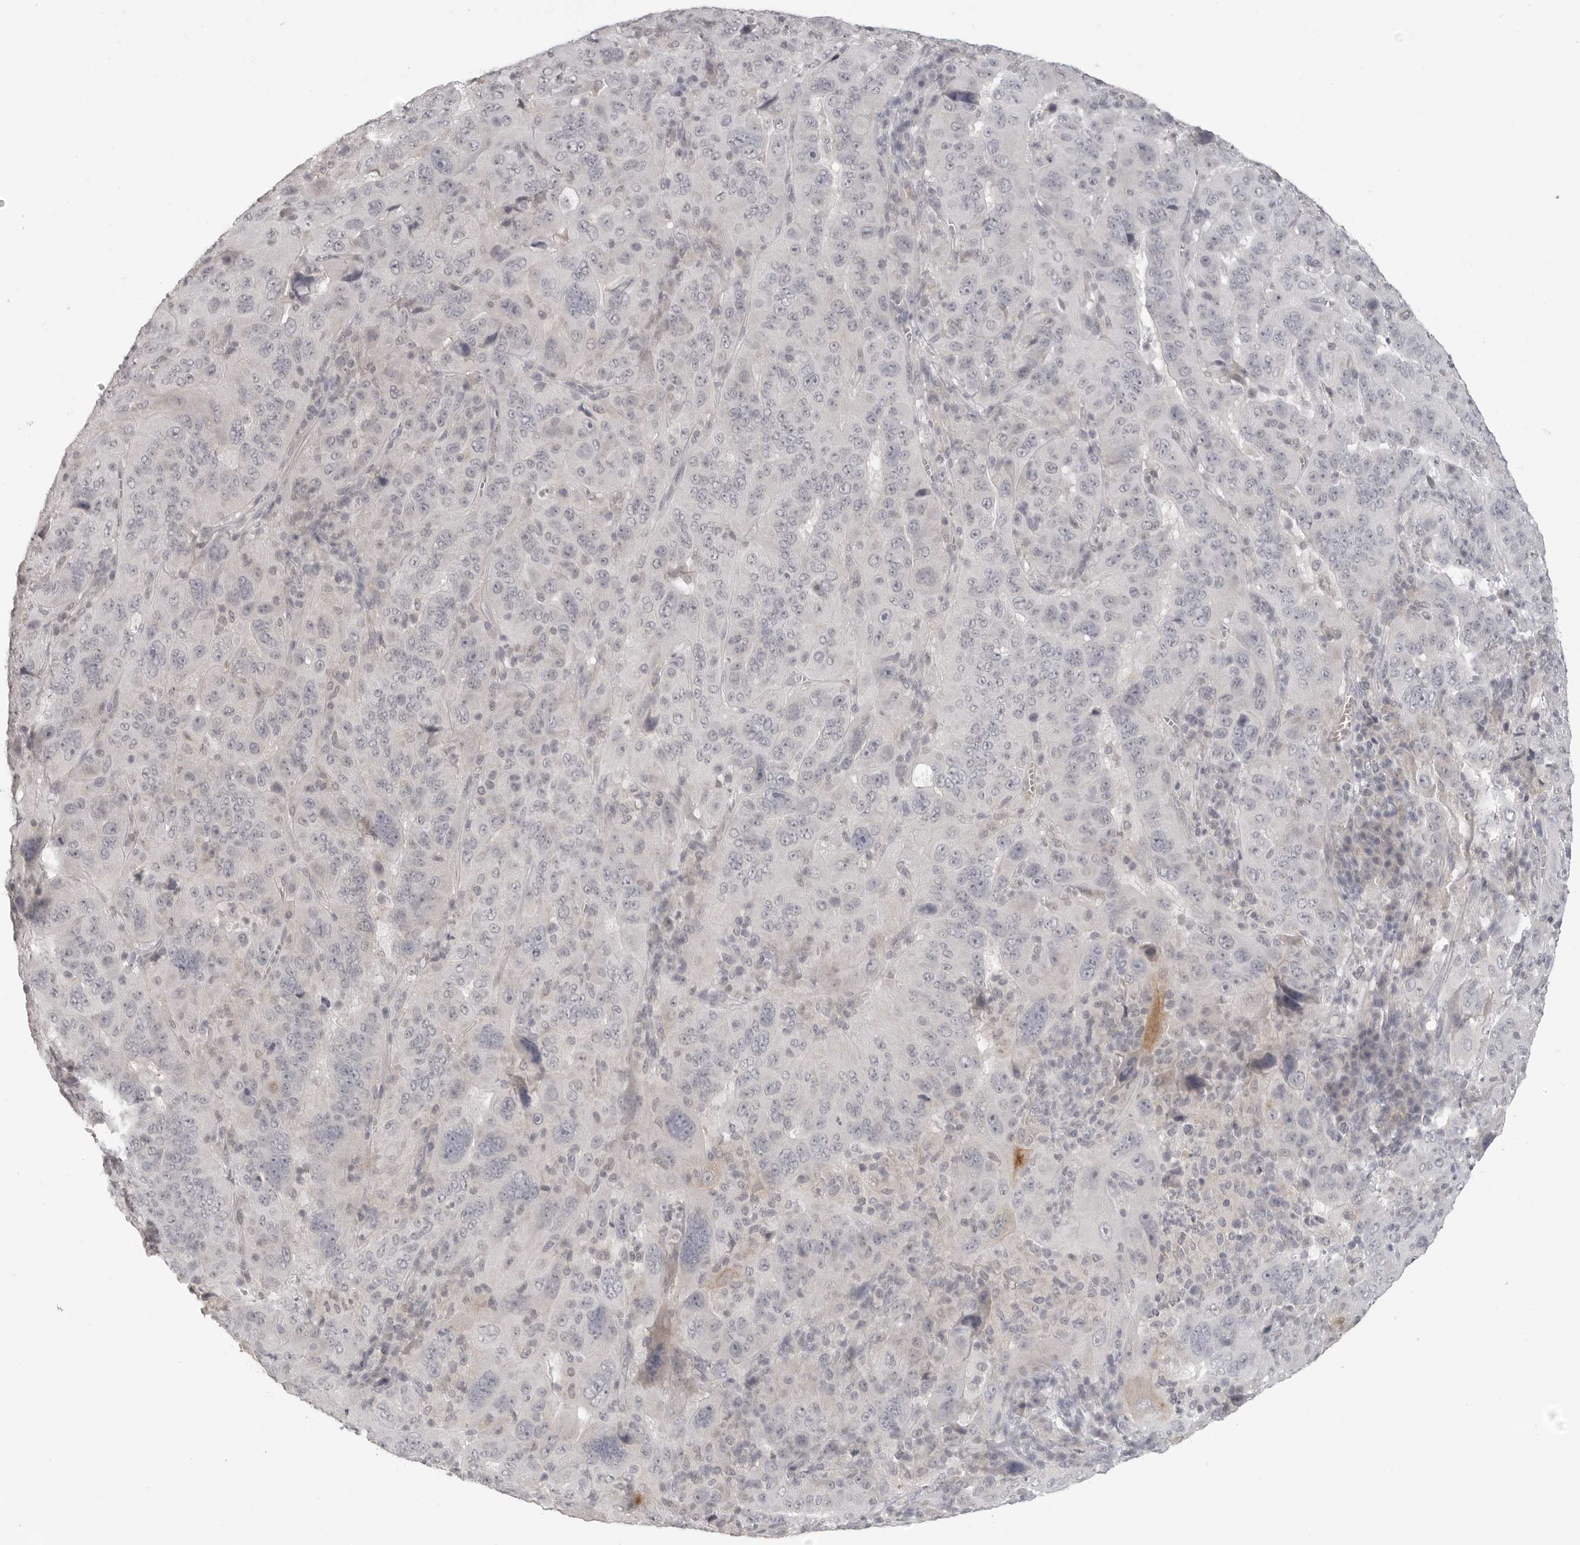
{"staining": {"intensity": "negative", "quantity": "none", "location": "none"}, "tissue": "pancreatic cancer", "cell_type": "Tumor cells", "image_type": "cancer", "snomed": [{"axis": "morphology", "description": "Adenocarcinoma, NOS"}, {"axis": "topography", "description": "Pancreas"}], "caption": "Tumor cells show no significant positivity in pancreatic cancer.", "gene": "PRSS1", "patient": {"sex": "male", "age": 63}}